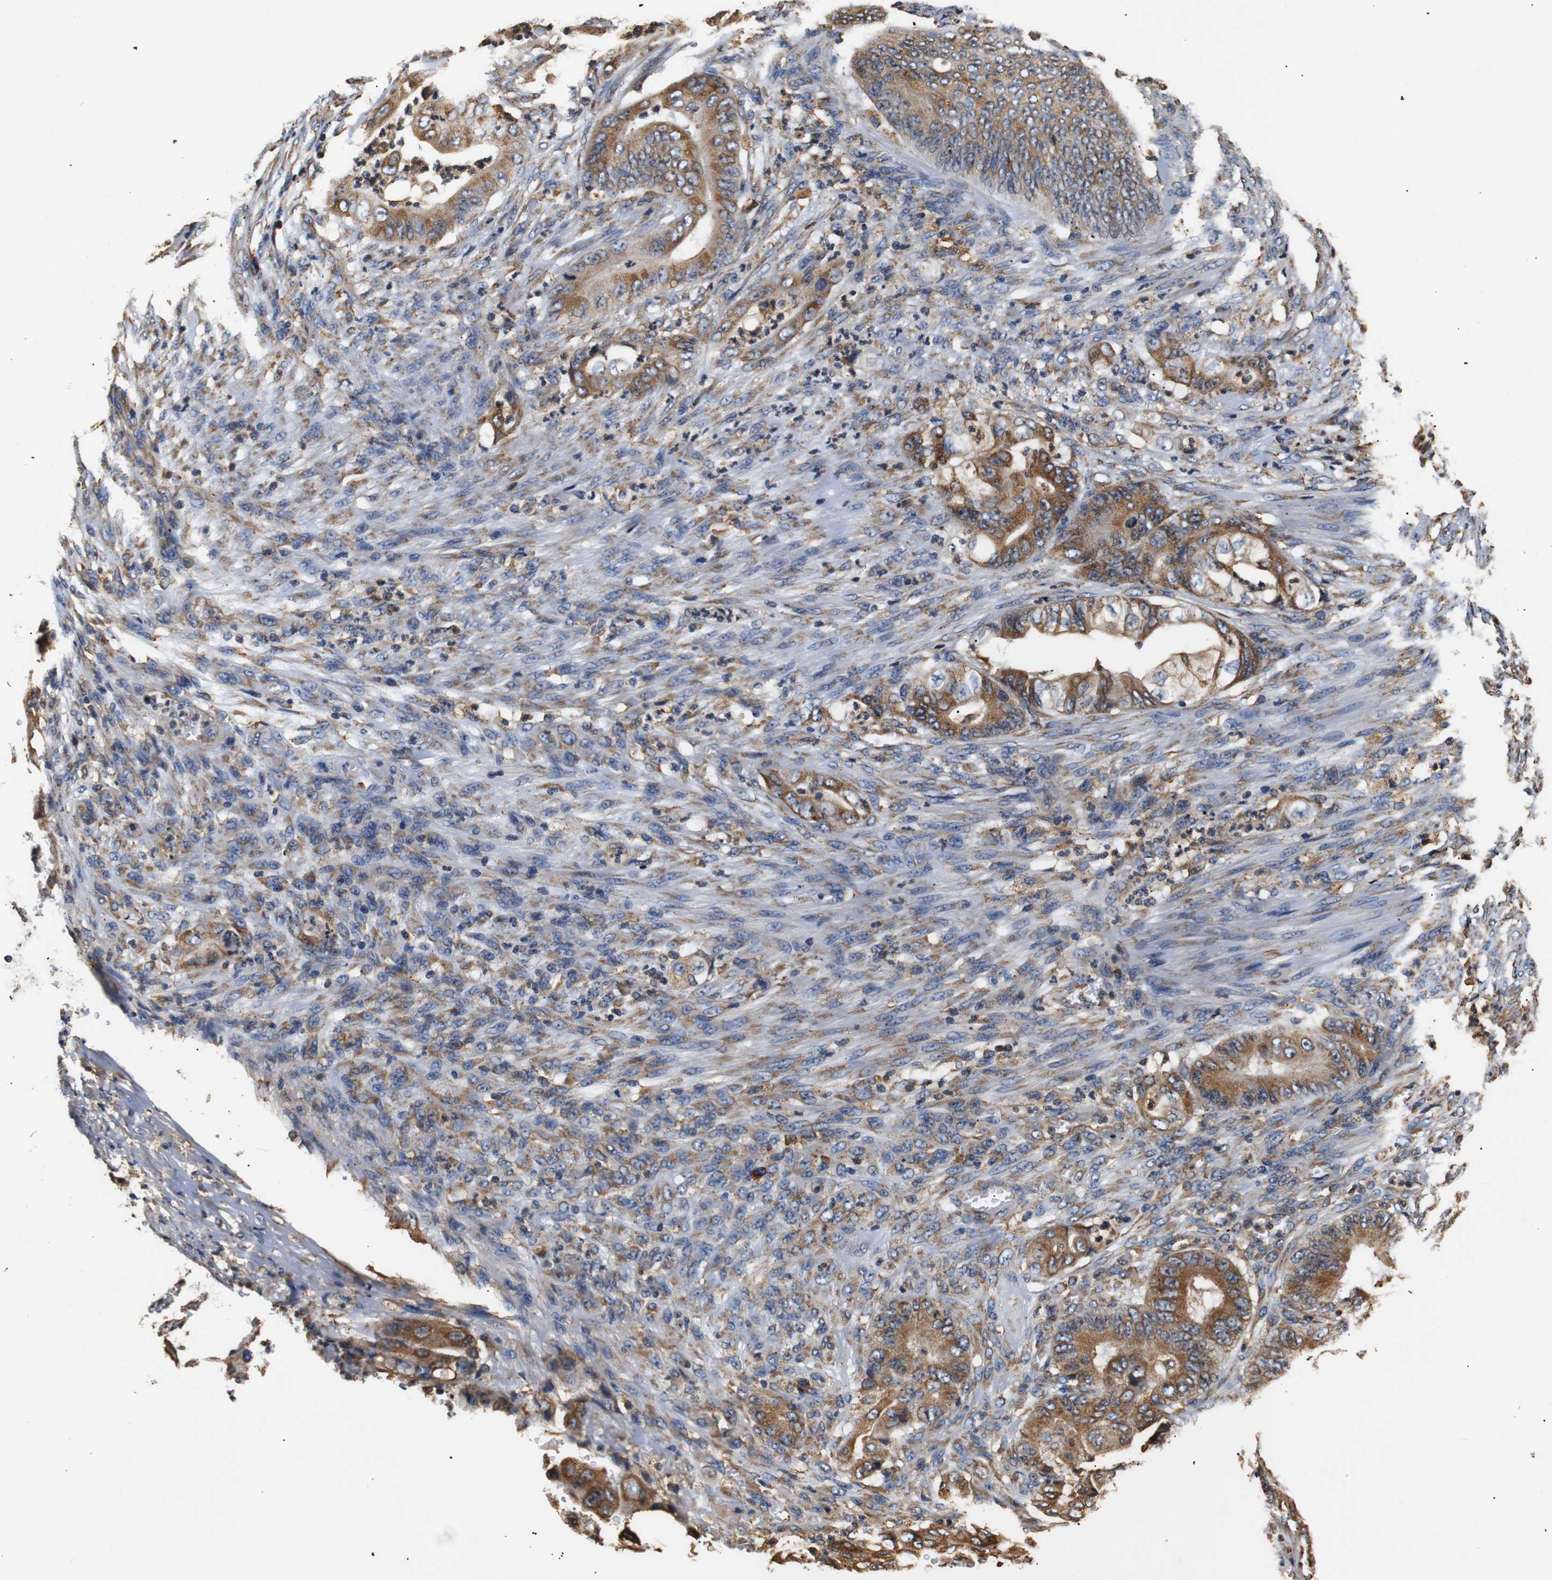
{"staining": {"intensity": "moderate", "quantity": ">75%", "location": "cytoplasmic/membranous"}, "tissue": "stomach cancer", "cell_type": "Tumor cells", "image_type": "cancer", "snomed": [{"axis": "morphology", "description": "Adenocarcinoma, NOS"}, {"axis": "topography", "description": "Stomach"}], "caption": "DAB (3,3'-diaminobenzidine) immunohistochemical staining of adenocarcinoma (stomach) demonstrates moderate cytoplasmic/membranous protein staining in approximately >75% of tumor cells.", "gene": "HHIP", "patient": {"sex": "female", "age": 73}}